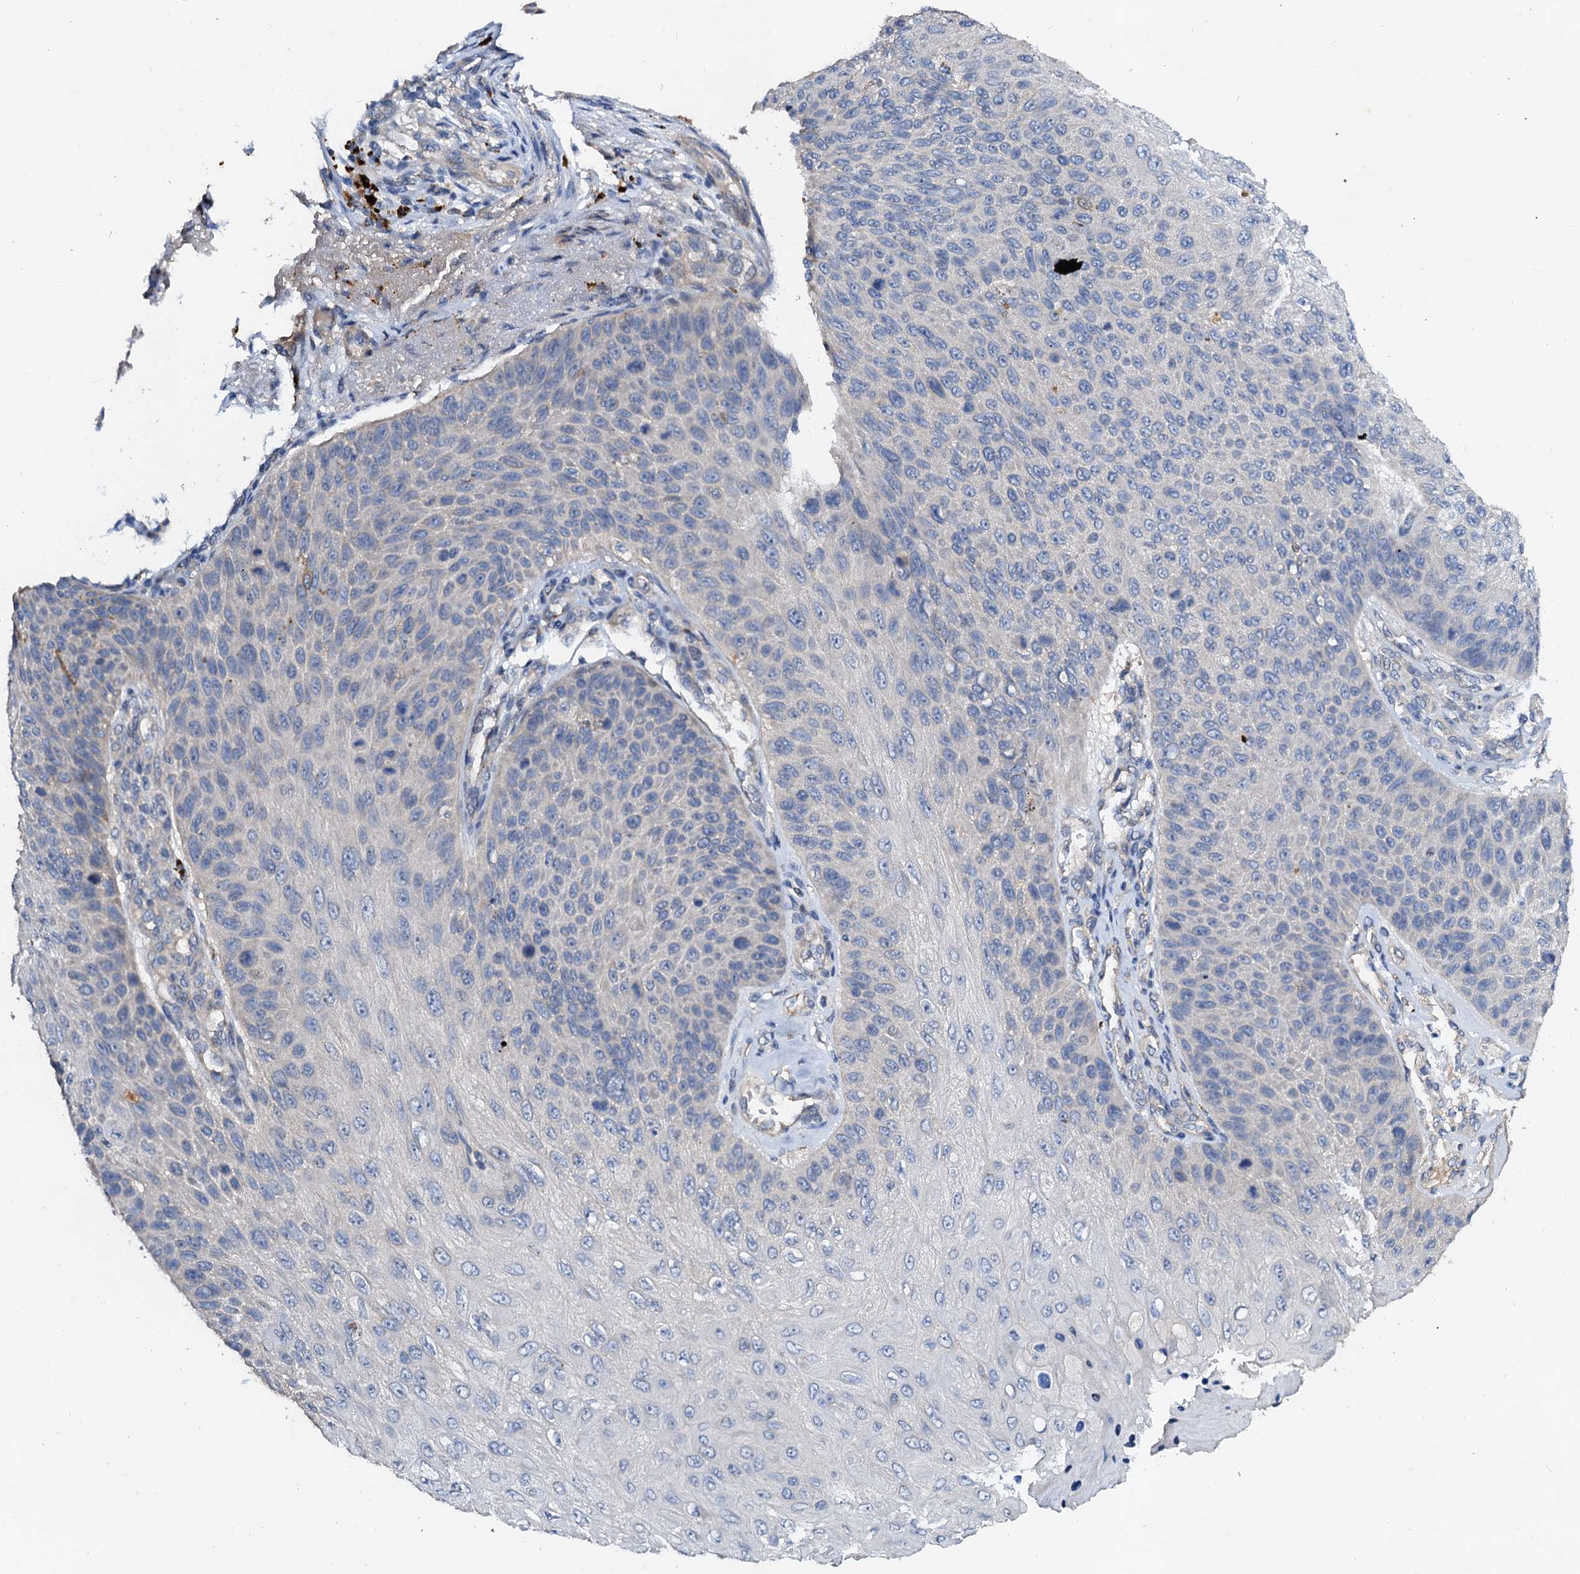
{"staining": {"intensity": "negative", "quantity": "none", "location": "none"}, "tissue": "skin cancer", "cell_type": "Tumor cells", "image_type": "cancer", "snomed": [{"axis": "morphology", "description": "Squamous cell carcinoma, NOS"}, {"axis": "topography", "description": "Skin"}], "caption": "Immunohistochemistry of squamous cell carcinoma (skin) shows no expression in tumor cells.", "gene": "FIBIN", "patient": {"sex": "female", "age": 88}}